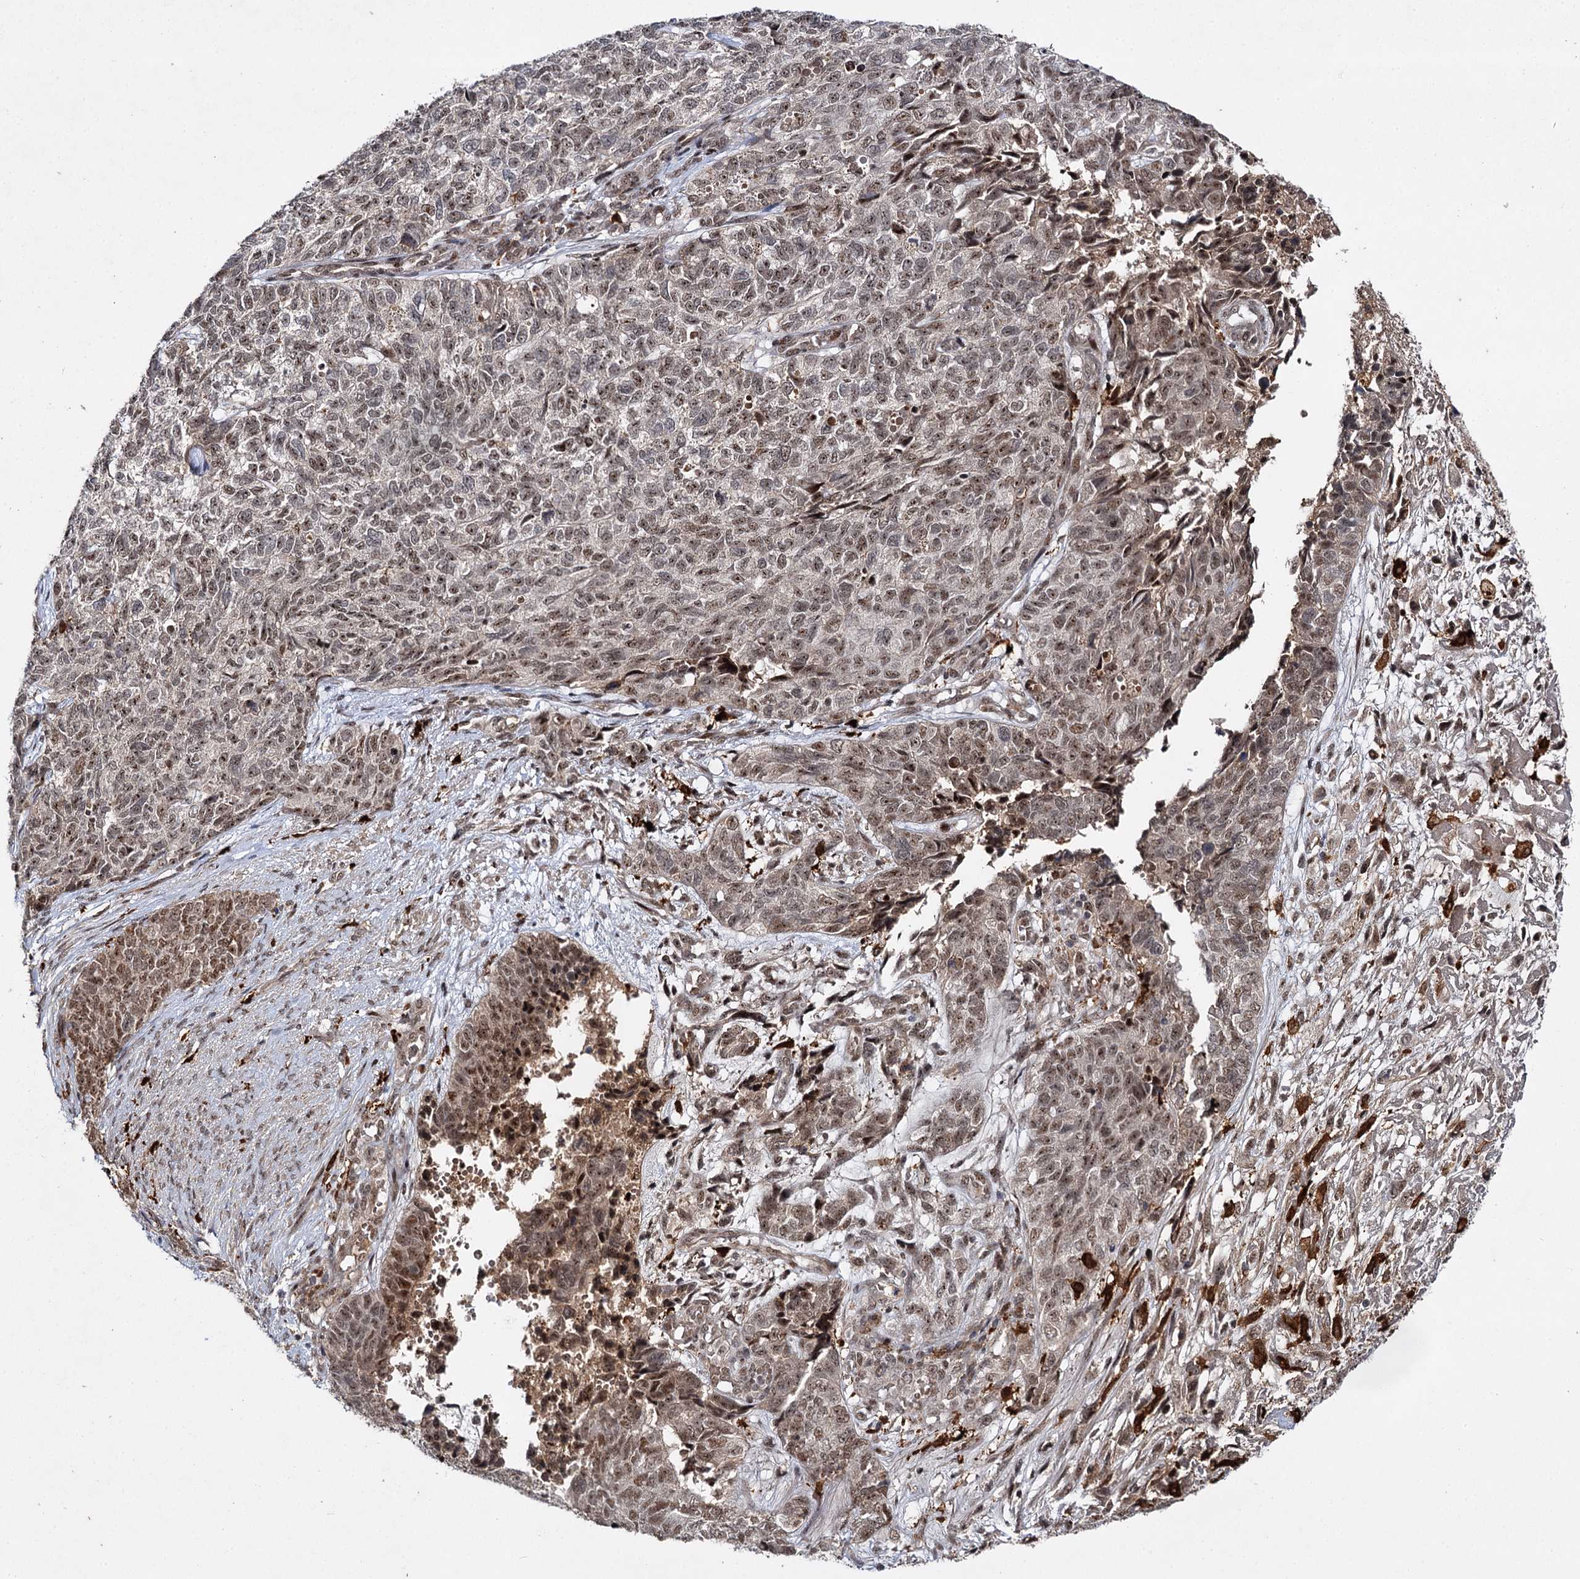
{"staining": {"intensity": "moderate", "quantity": "25%-75%", "location": "nuclear"}, "tissue": "cervical cancer", "cell_type": "Tumor cells", "image_type": "cancer", "snomed": [{"axis": "morphology", "description": "Squamous cell carcinoma, NOS"}, {"axis": "topography", "description": "Cervix"}], "caption": "Protein expression analysis of human squamous cell carcinoma (cervical) reveals moderate nuclear positivity in about 25%-75% of tumor cells.", "gene": "BUD13", "patient": {"sex": "female", "age": 63}}